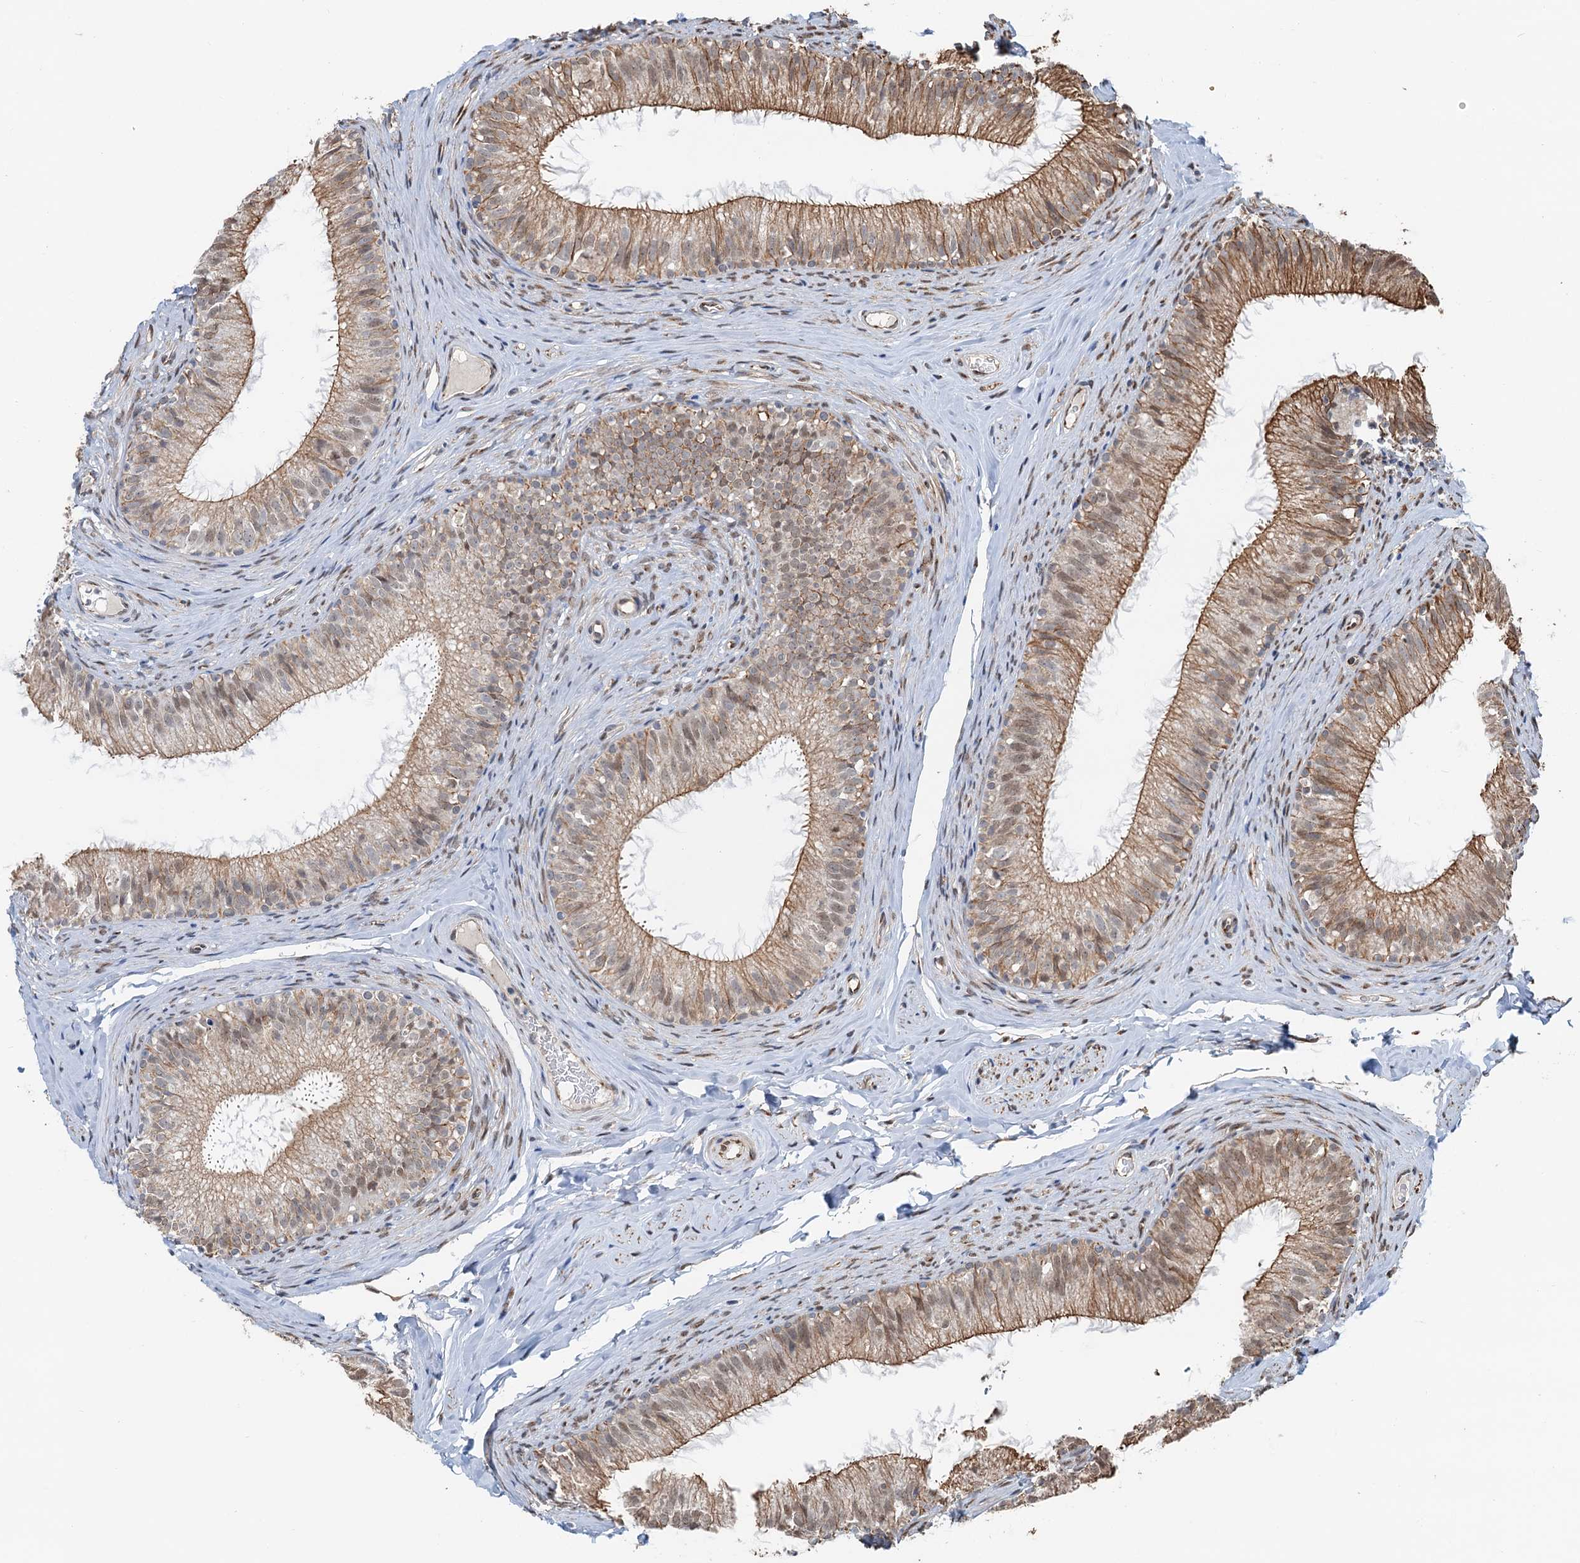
{"staining": {"intensity": "moderate", "quantity": ">75%", "location": "cytoplasmic/membranous,nuclear"}, "tissue": "epididymis", "cell_type": "Glandular cells", "image_type": "normal", "snomed": [{"axis": "morphology", "description": "Normal tissue, NOS"}, {"axis": "topography", "description": "Epididymis"}], "caption": "Immunohistochemistry (DAB (3,3'-diaminobenzidine)) staining of benign human epididymis shows moderate cytoplasmic/membranous,nuclear protein staining in approximately >75% of glandular cells. (brown staining indicates protein expression, while blue staining denotes nuclei).", "gene": "CFDP1", "patient": {"sex": "male", "age": 34}}